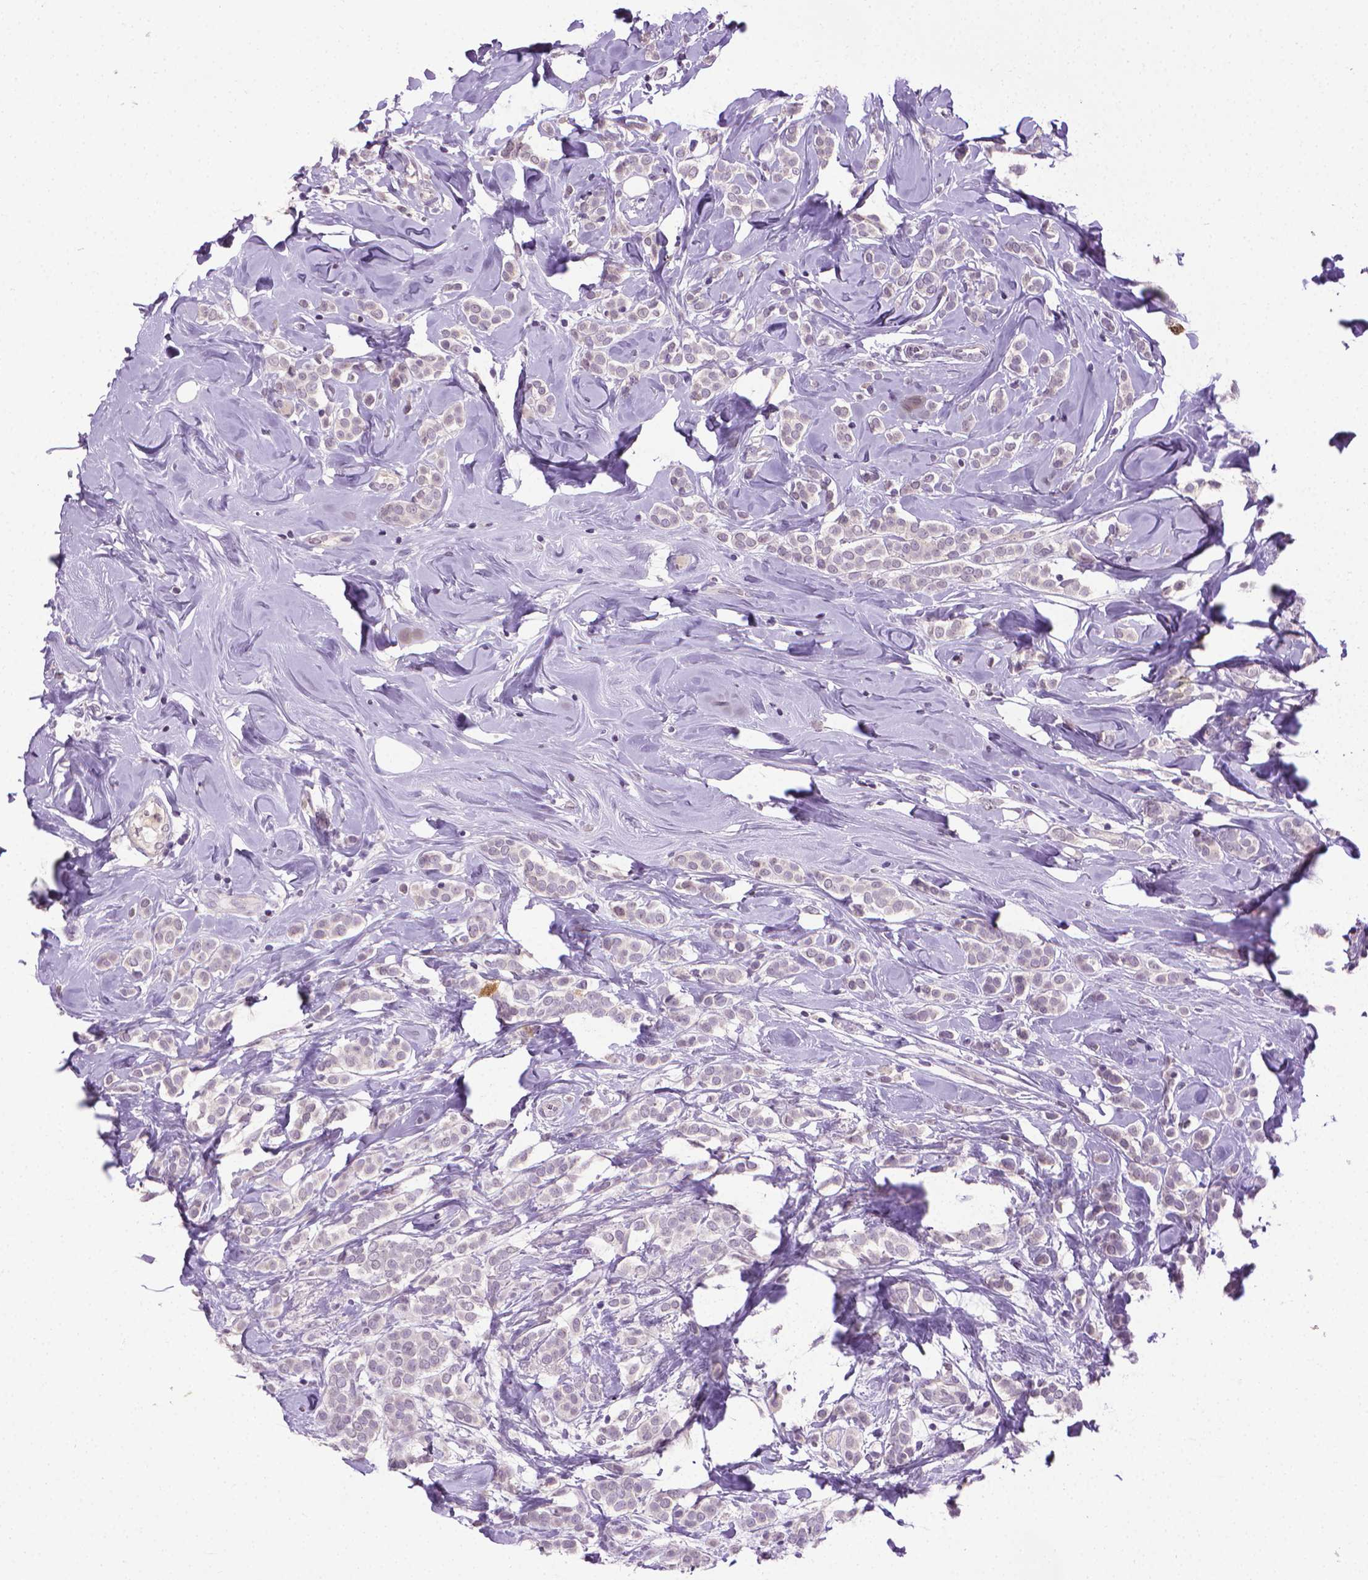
{"staining": {"intensity": "negative", "quantity": "none", "location": "none"}, "tissue": "breast cancer", "cell_type": "Tumor cells", "image_type": "cancer", "snomed": [{"axis": "morphology", "description": "Lobular carcinoma"}, {"axis": "topography", "description": "Breast"}], "caption": "A histopathology image of breast cancer (lobular carcinoma) stained for a protein exhibits no brown staining in tumor cells.", "gene": "CDKN2D", "patient": {"sex": "female", "age": 49}}